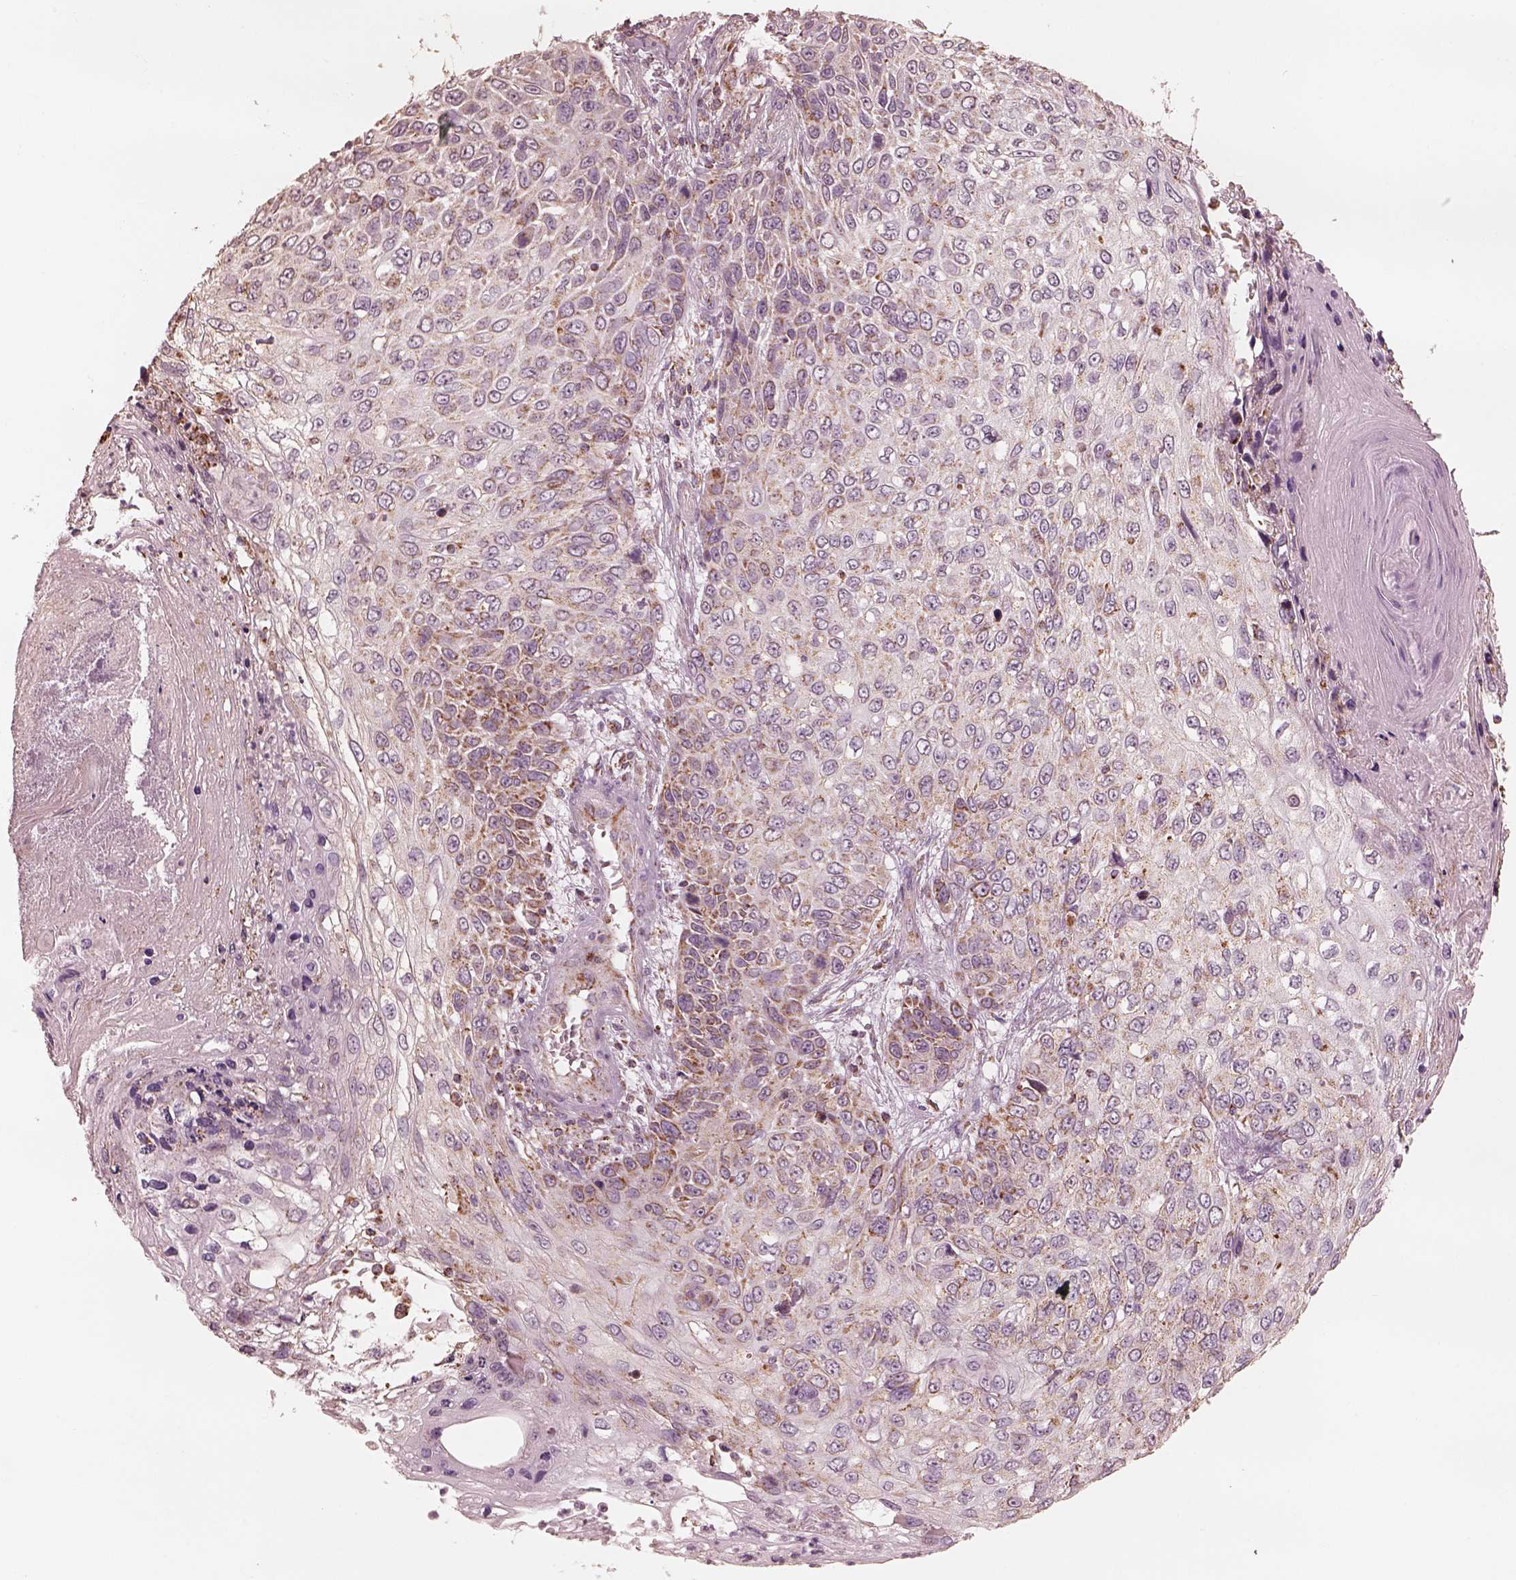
{"staining": {"intensity": "weak", "quantity": ">75%", "location": "cytoplasmic/membranous"}, "tissue": "skin cancer", "cell_type": "Tumor cells", "image_type": "cancer", "snomed": [{"axis": "morphology", "description": "Squamous cell carcinoma, NOS"}, {"axis": "topography", "description": "Skin"}], "caption": "Brown immunohistochemical staining in human skin cancer (squamous cell carcinoma) shows weak cytoplasmic/membranous staining in approximately >75% of tumor cells.", "gene": "ENTPD6", "patient": {"sex": "male", "age": 92}}